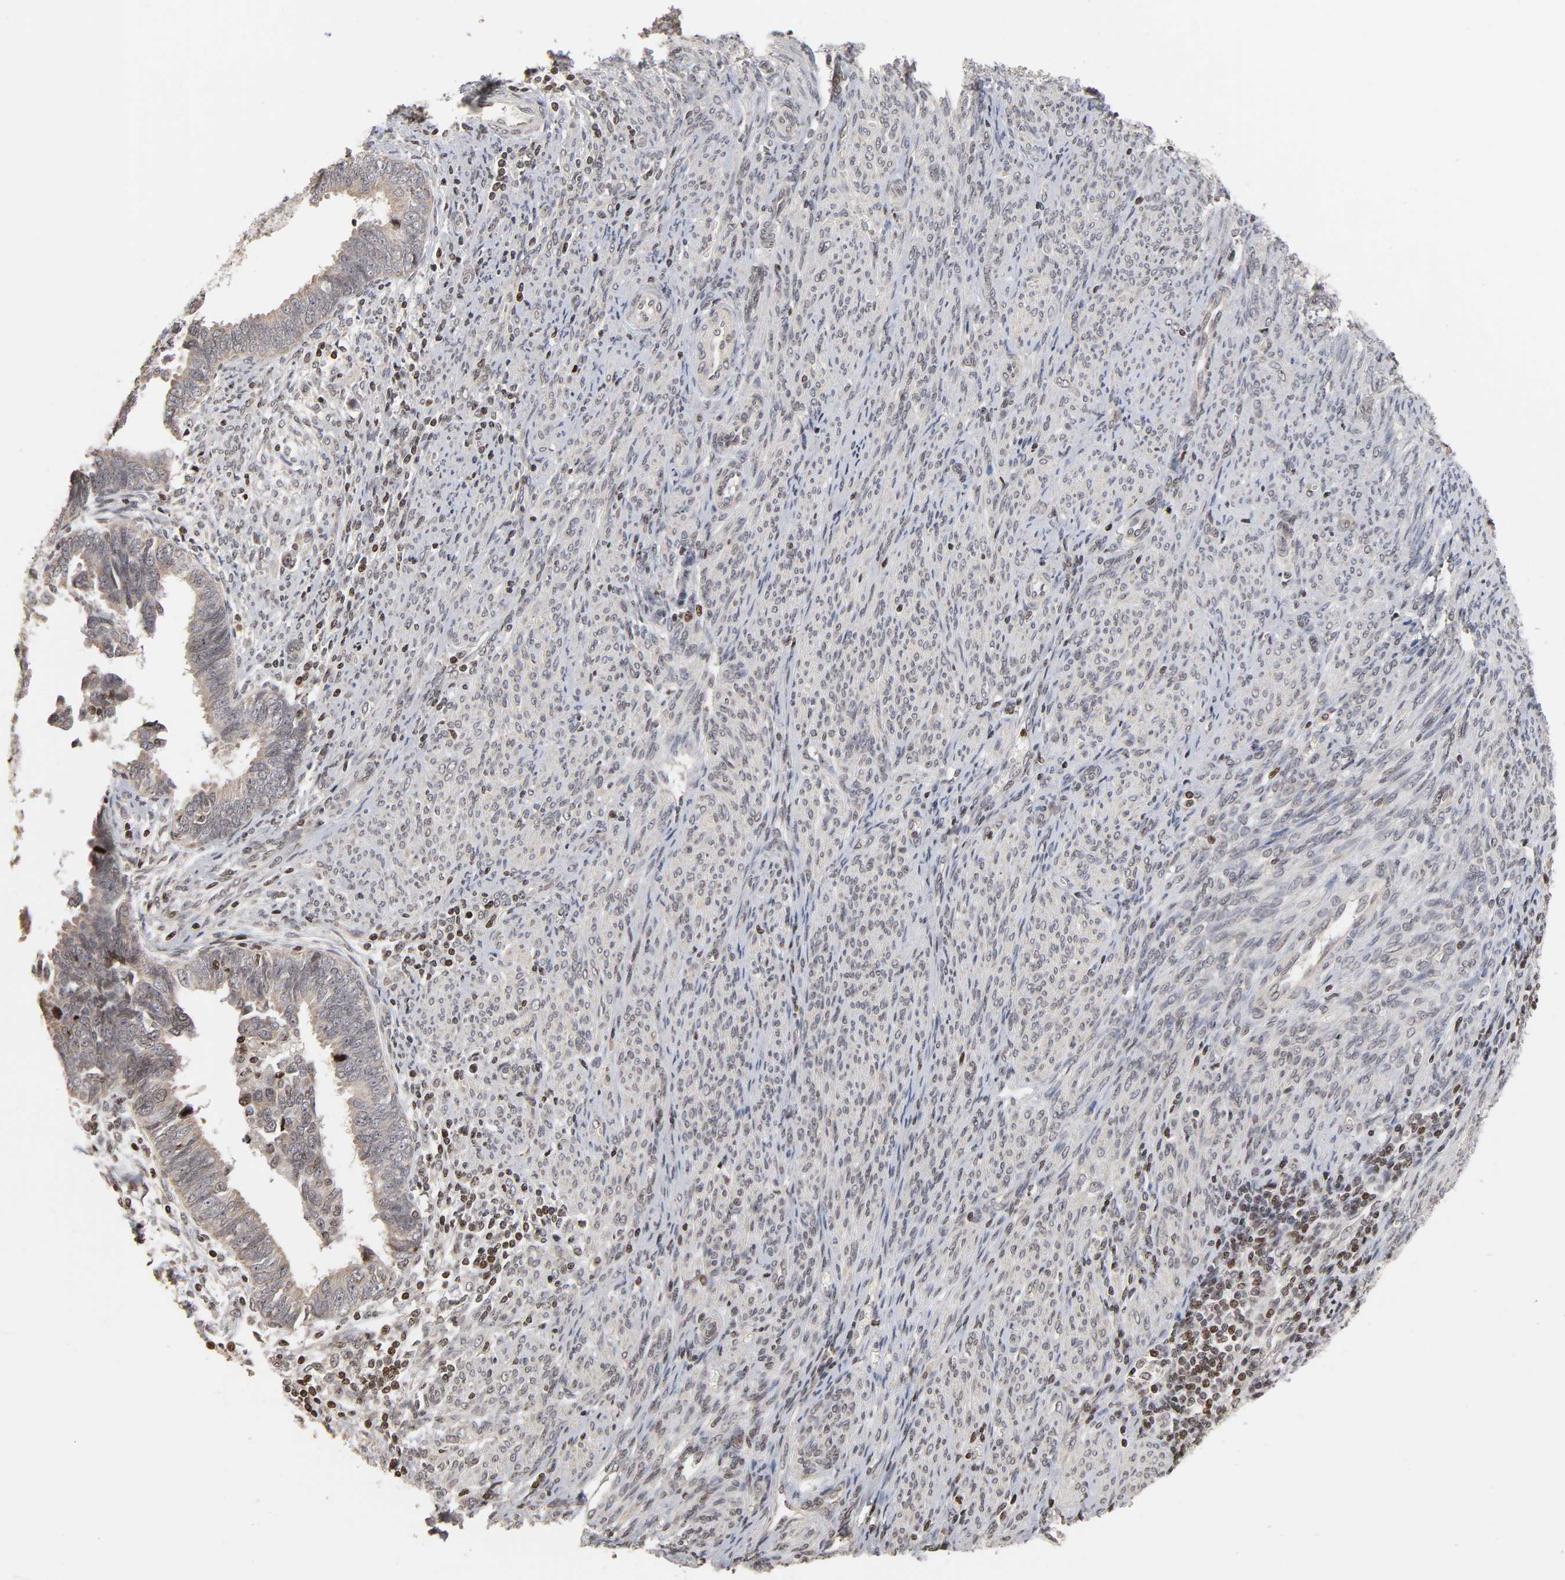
{"staining": {"intensity": "negative", "quantity": "none", "location": "none"}, "tissue": "endometrial cancer", "cell_type": "Tumor cells", "image_type": "cancer", "snomed": [{"axis": "morphology", "description": "Adenocarcinoma, NOS"}, {"axis": "topography", "description": "Endometrium"}], "caption": "Immunohistochemical staining of human endometrial adenocarcinoma shows no significant positivity in tumor cells.", "gene": "ZNF473", "patient": {"sex": "female", "age": 75}}